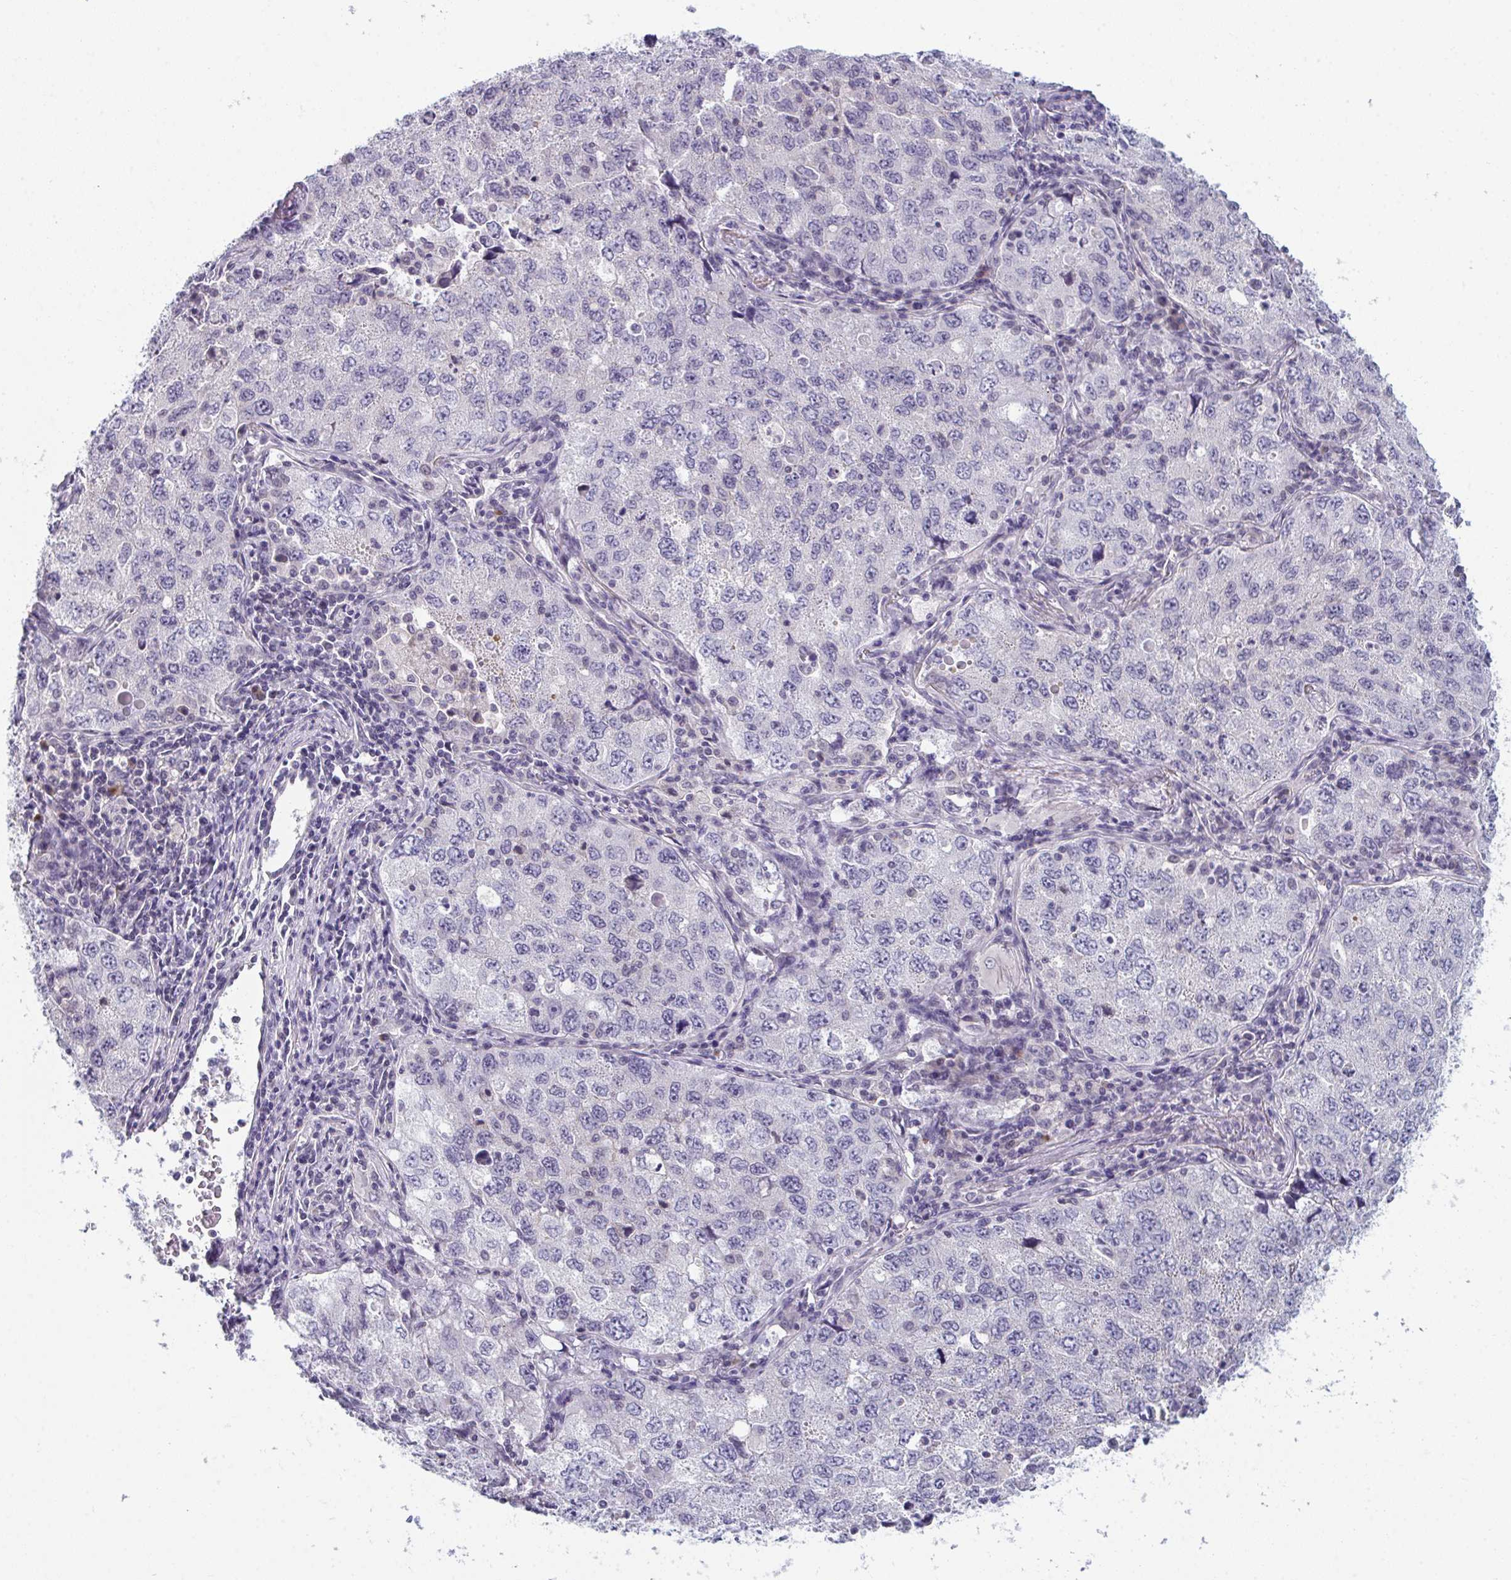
{"staining": {"intensity": "negative", "quantity": "none", "location": "none"}, "tissue": "lung cancer", "cell_type": "Tumor cells", "image_type": "cancer", "snomed": [{"axis": "morphology", "description": "Adenocarcinoma, NOS"}, {"axis": "topography", "description": "Lung"}], "caption": "IHC image of neoplastic tissue: adenocarcinoma (lung) stained with DAB (3,3'-diaminobenzidine) displays no significant protein positivity in tumor cells.", "gene": "ZNF214", "patient": {"sex": "female", "age": 57}}